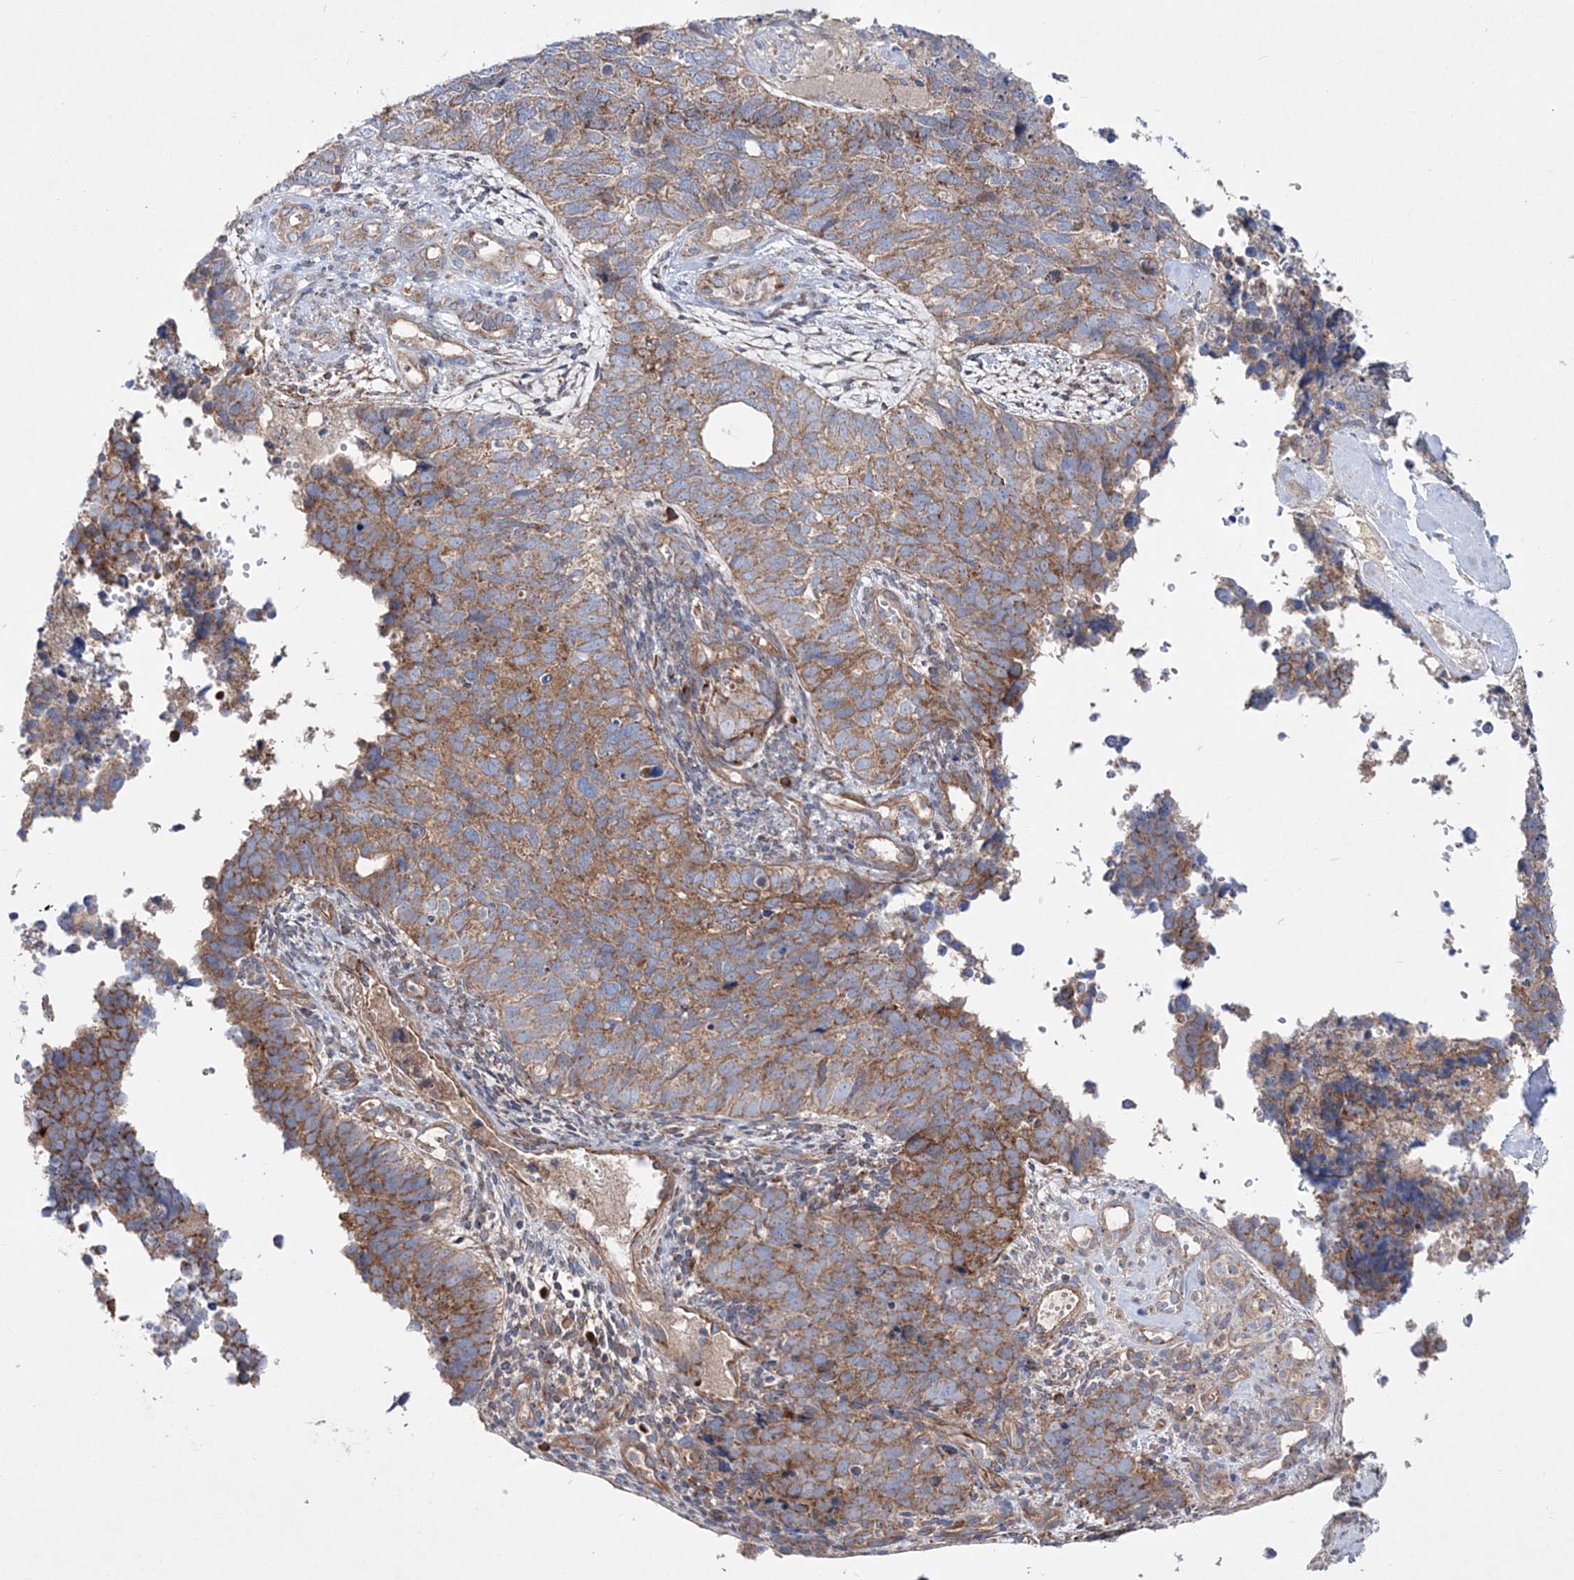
{"staining": {"intensity": "moderate", "quantity": ">75%", "location": "cytoplasmic/membranous"}, "tissue": "cervical cancer", "cell_type": "Tumor cells", "image_type": "cancer", "snomed": [{"axis": "morphology", "description": "Squamous cell carcinoma, NOS"}, {"axis": "topography", "description": "Cervix"}], "caption": "This is a photomicrograph of immunohistochemistry (IHC) staining of cervical cancer, which shows moderate expression in the cytoplasmic/membranous of tumor cells.", "gene": "NGLY1", "patient": {"sex": "female", "age": 63}}